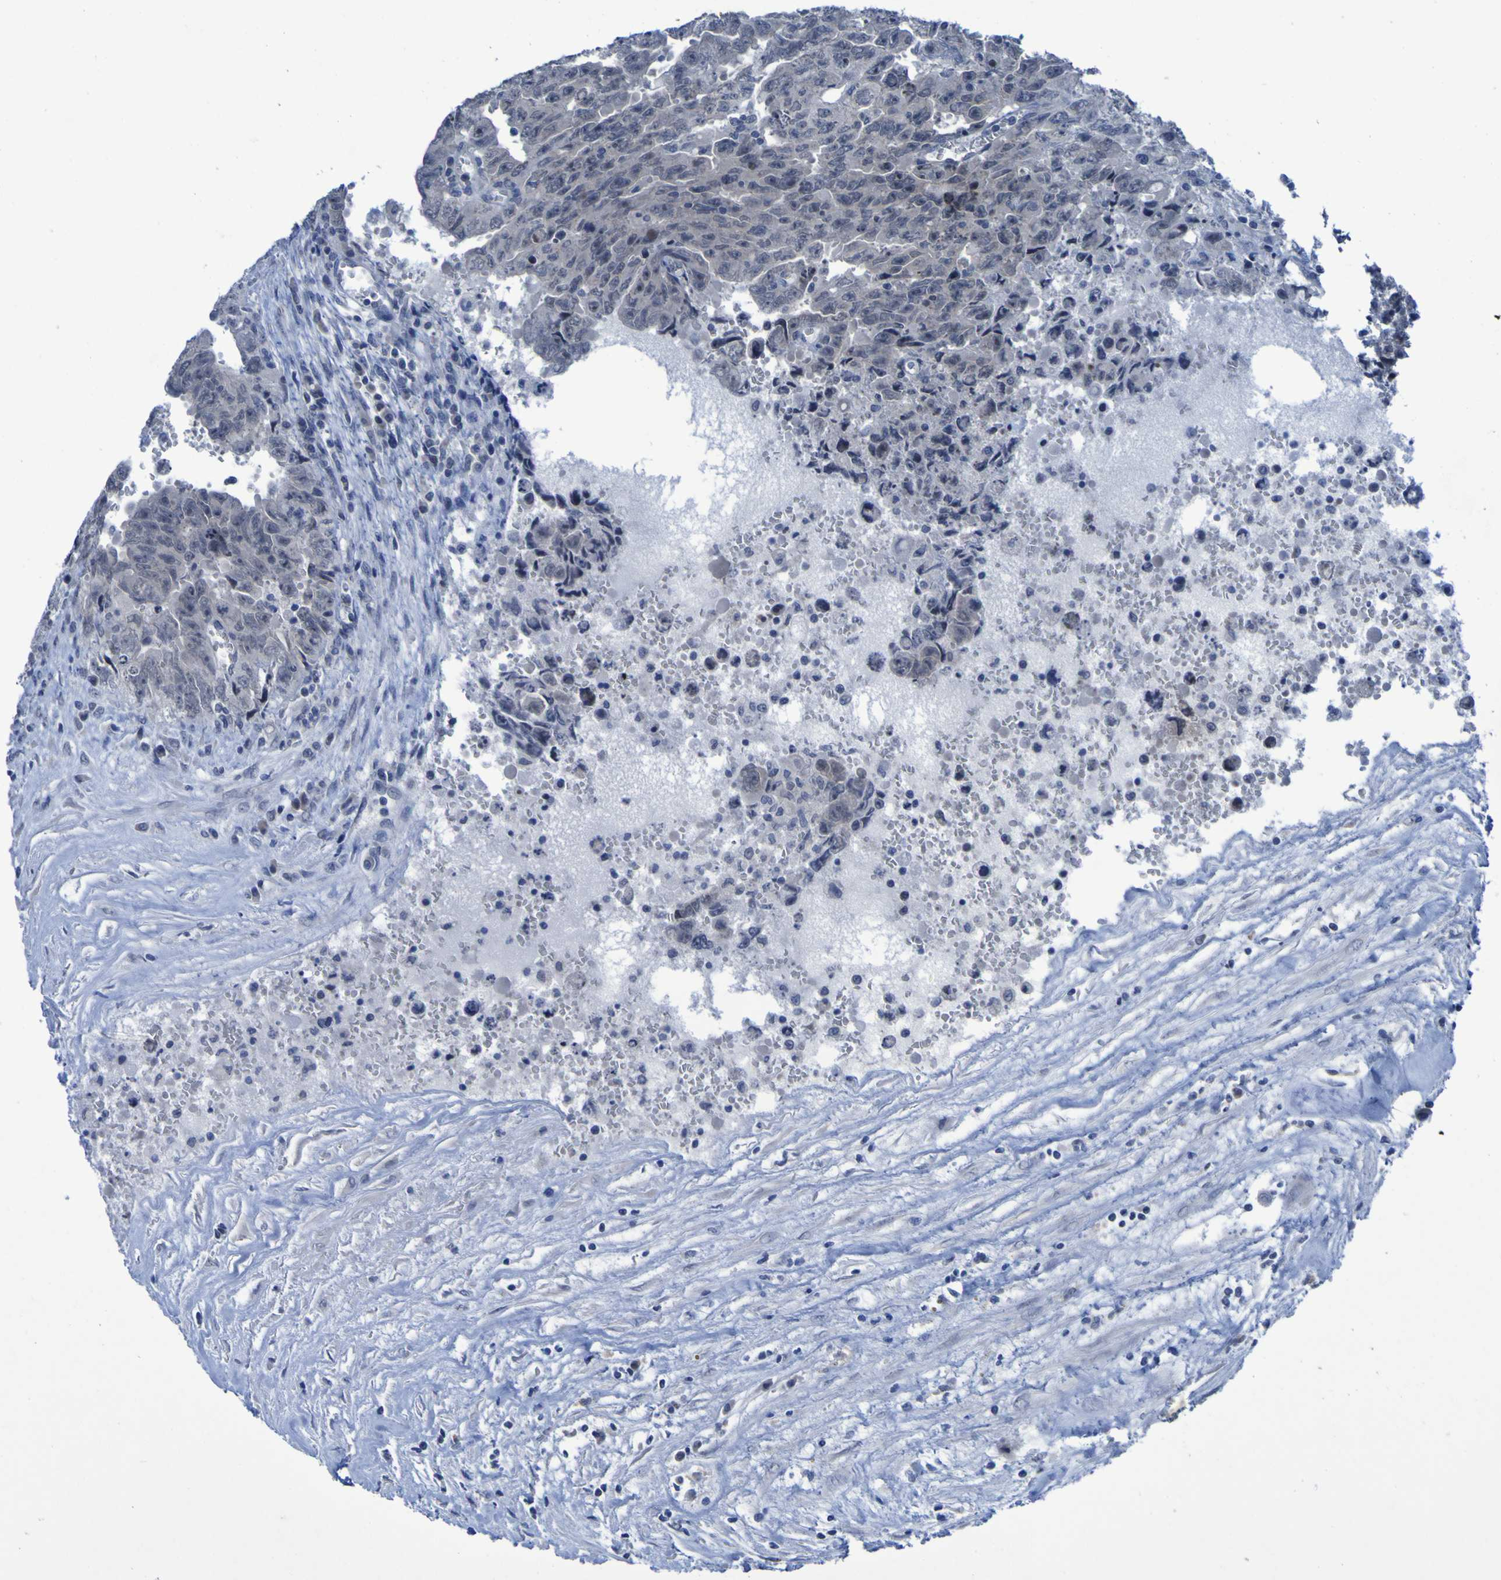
{"staining": {"intensity": "negative", "quantity": "none", "location": "none"}, "tissue": "testis cancer", "cell_type": "Tumor cells", "image_type": "cancer", "snomed": [{"axis": "morphology", "description": "Carcinoma, Embryonal, NOS"}, {"axis": "topography", "description": "Testis"}], "caption": "There is no significant expression in tumor cells of testis cancer (embryonal carcinoma).", "gene": "CLDN18", "patient": {"sex": "male", "age": 28}}